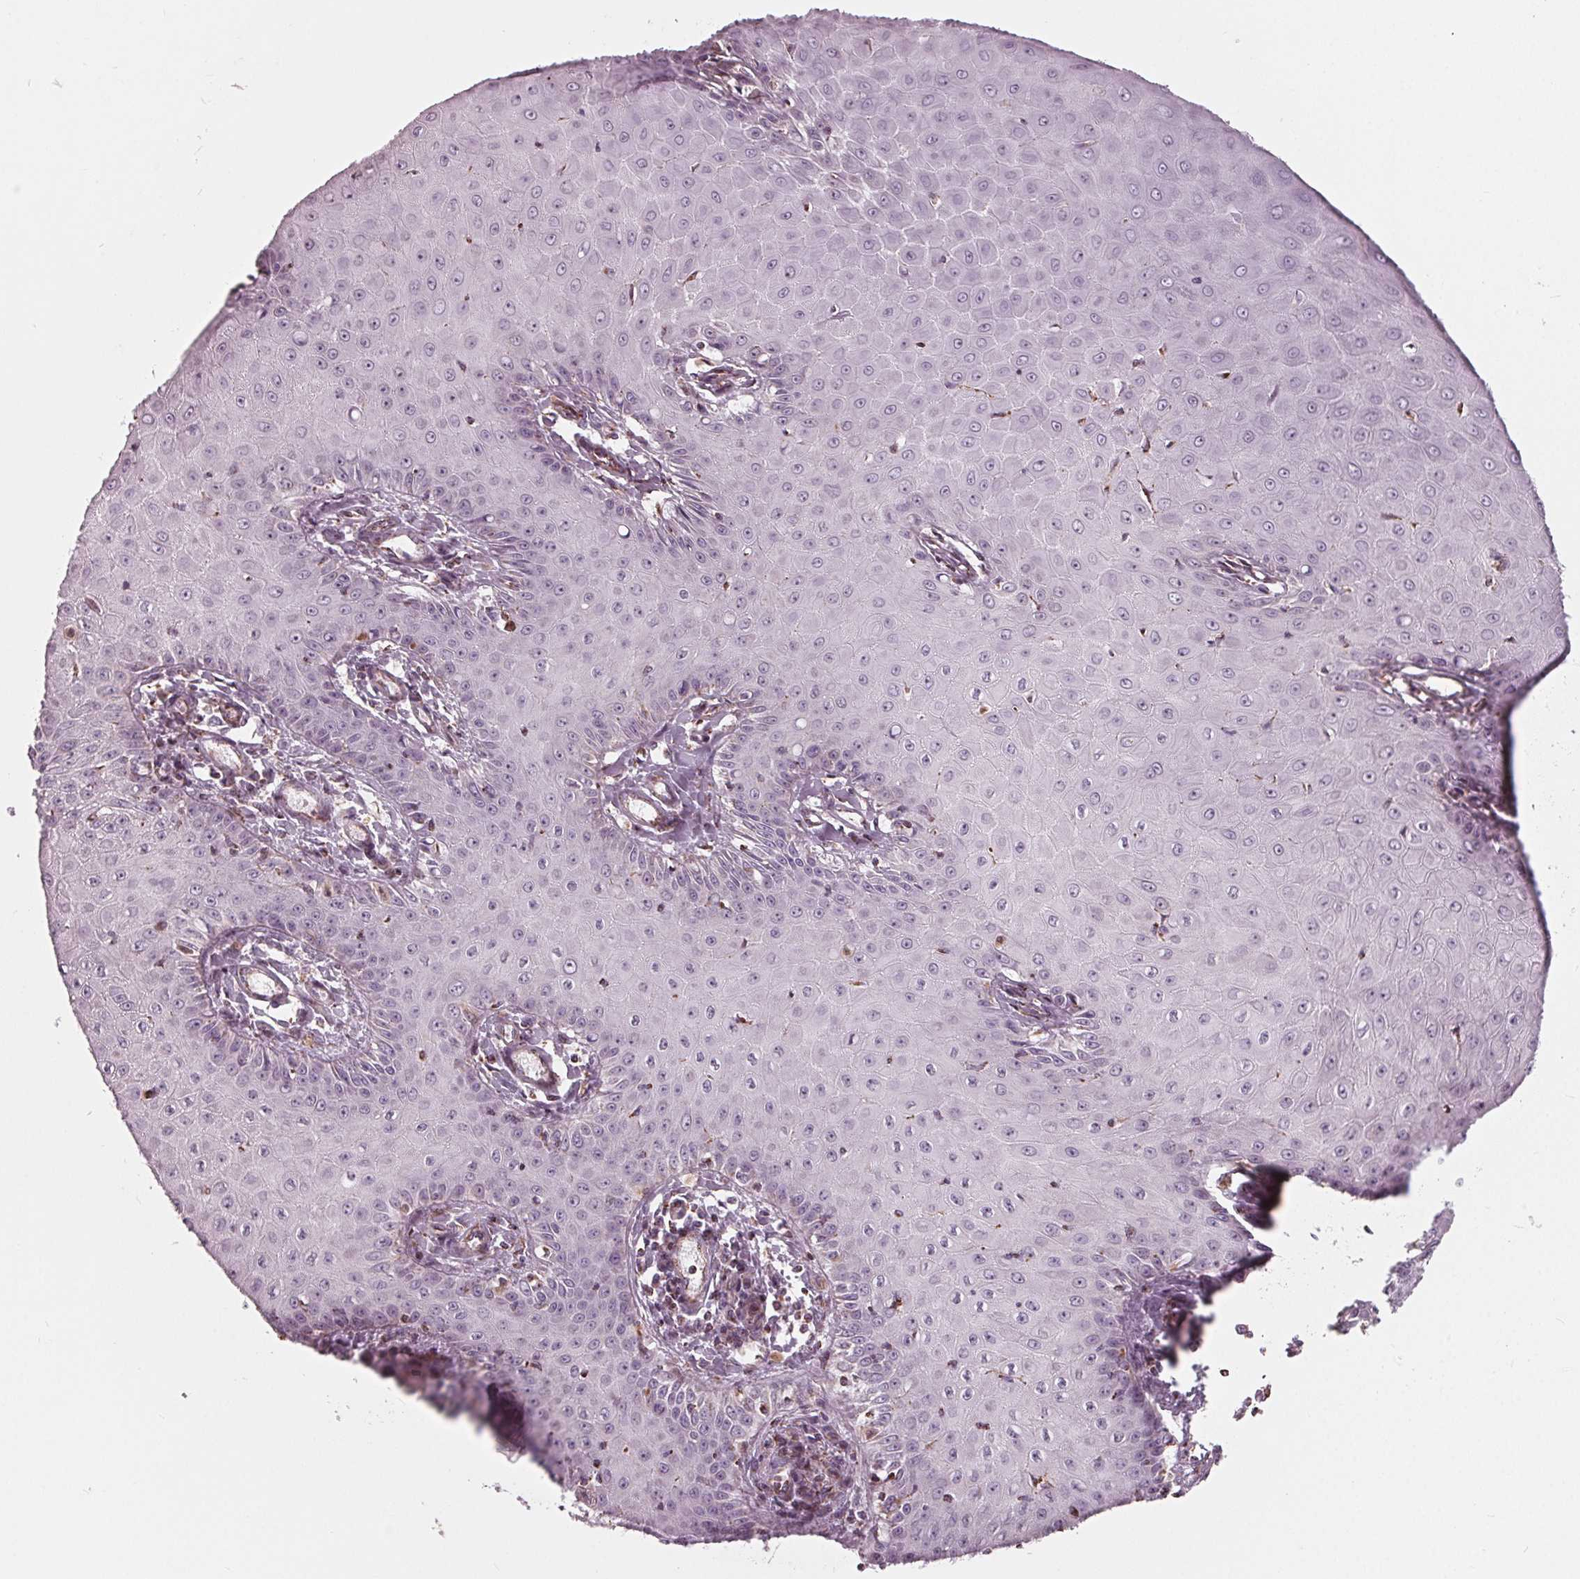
{"staining": {"intensity": "negative", "quantity": "none", "location": "none"}, "tissue": "skin cancer", "cell_type": "Tumor cells", "image_type": "cancer", "snomed": [{"axis": "morphology", "description": "Squamous cell carcinoma, NOS"}, {"axis": "topography", "description": "Skin"}], "caption": "An immunohistochemistry (IHC) image of skin cancer (squamous cell carcinoma) is shown. There is no staining in tumor cells of skin cancer (squamous cell carcinoma).", "gene": "DCAF4L2", "patient": {"sex": "male", "age": 70}}